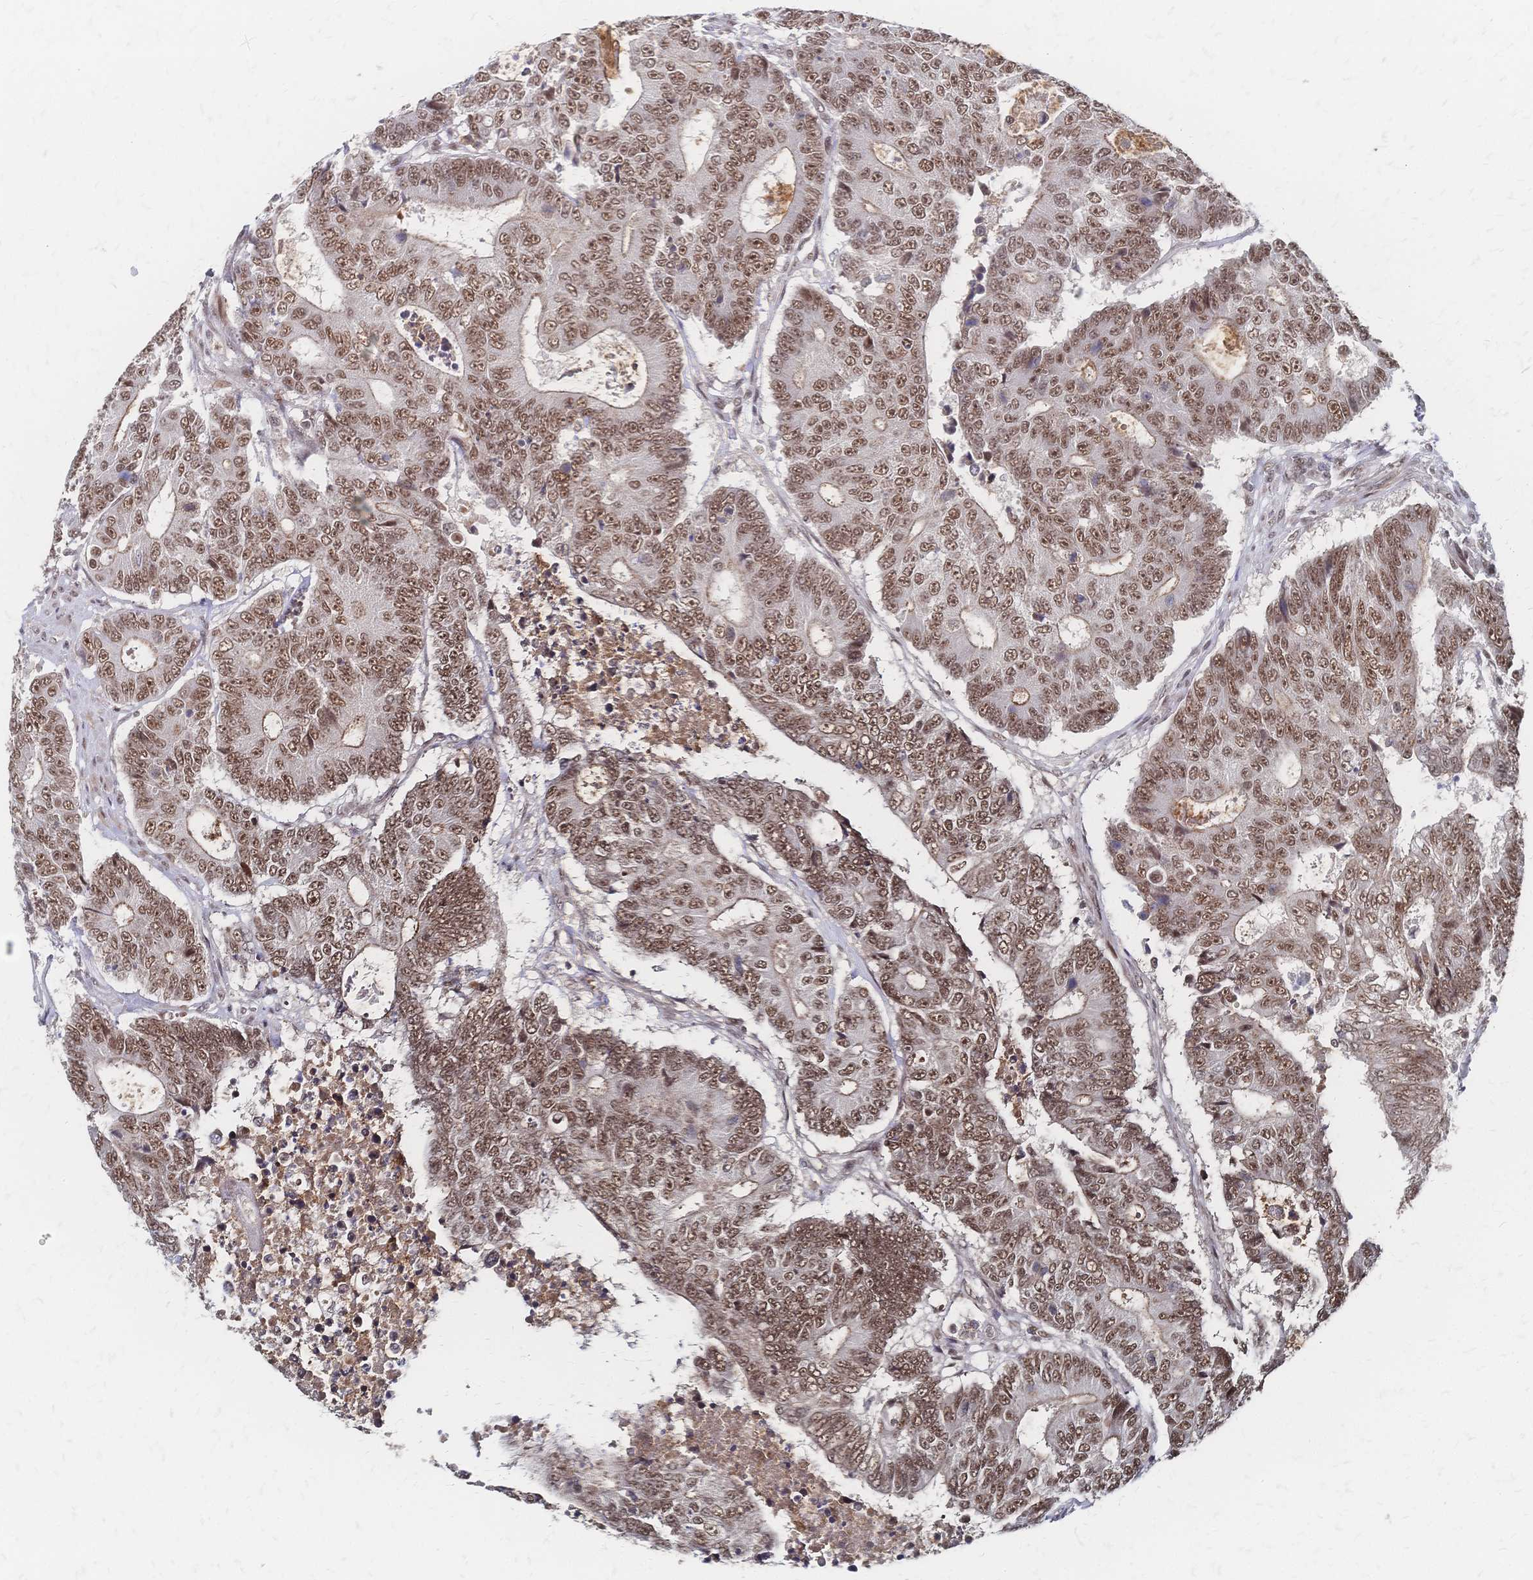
{"staining": {"intensity": "moderate", "quantity": ">75%", "location": "nuclear"}, "tissue": "colorectal cancer", "cell_type": "Tumor cells", "image_type": "cancer", "snomed": [{"axis": "morphology", "description": "Adenocarcinoma, NOS"}, {"axis": "topography", "description": "Colon"}], "caption": "A micrograph showing moderate nuclear expression in about >75% of tumor cells in colorectal adenocarcinoma, as visualized by brown immunohistochemical staining.", "gene": "NELFA", "patient": {"sex": "female", "age": 48}}